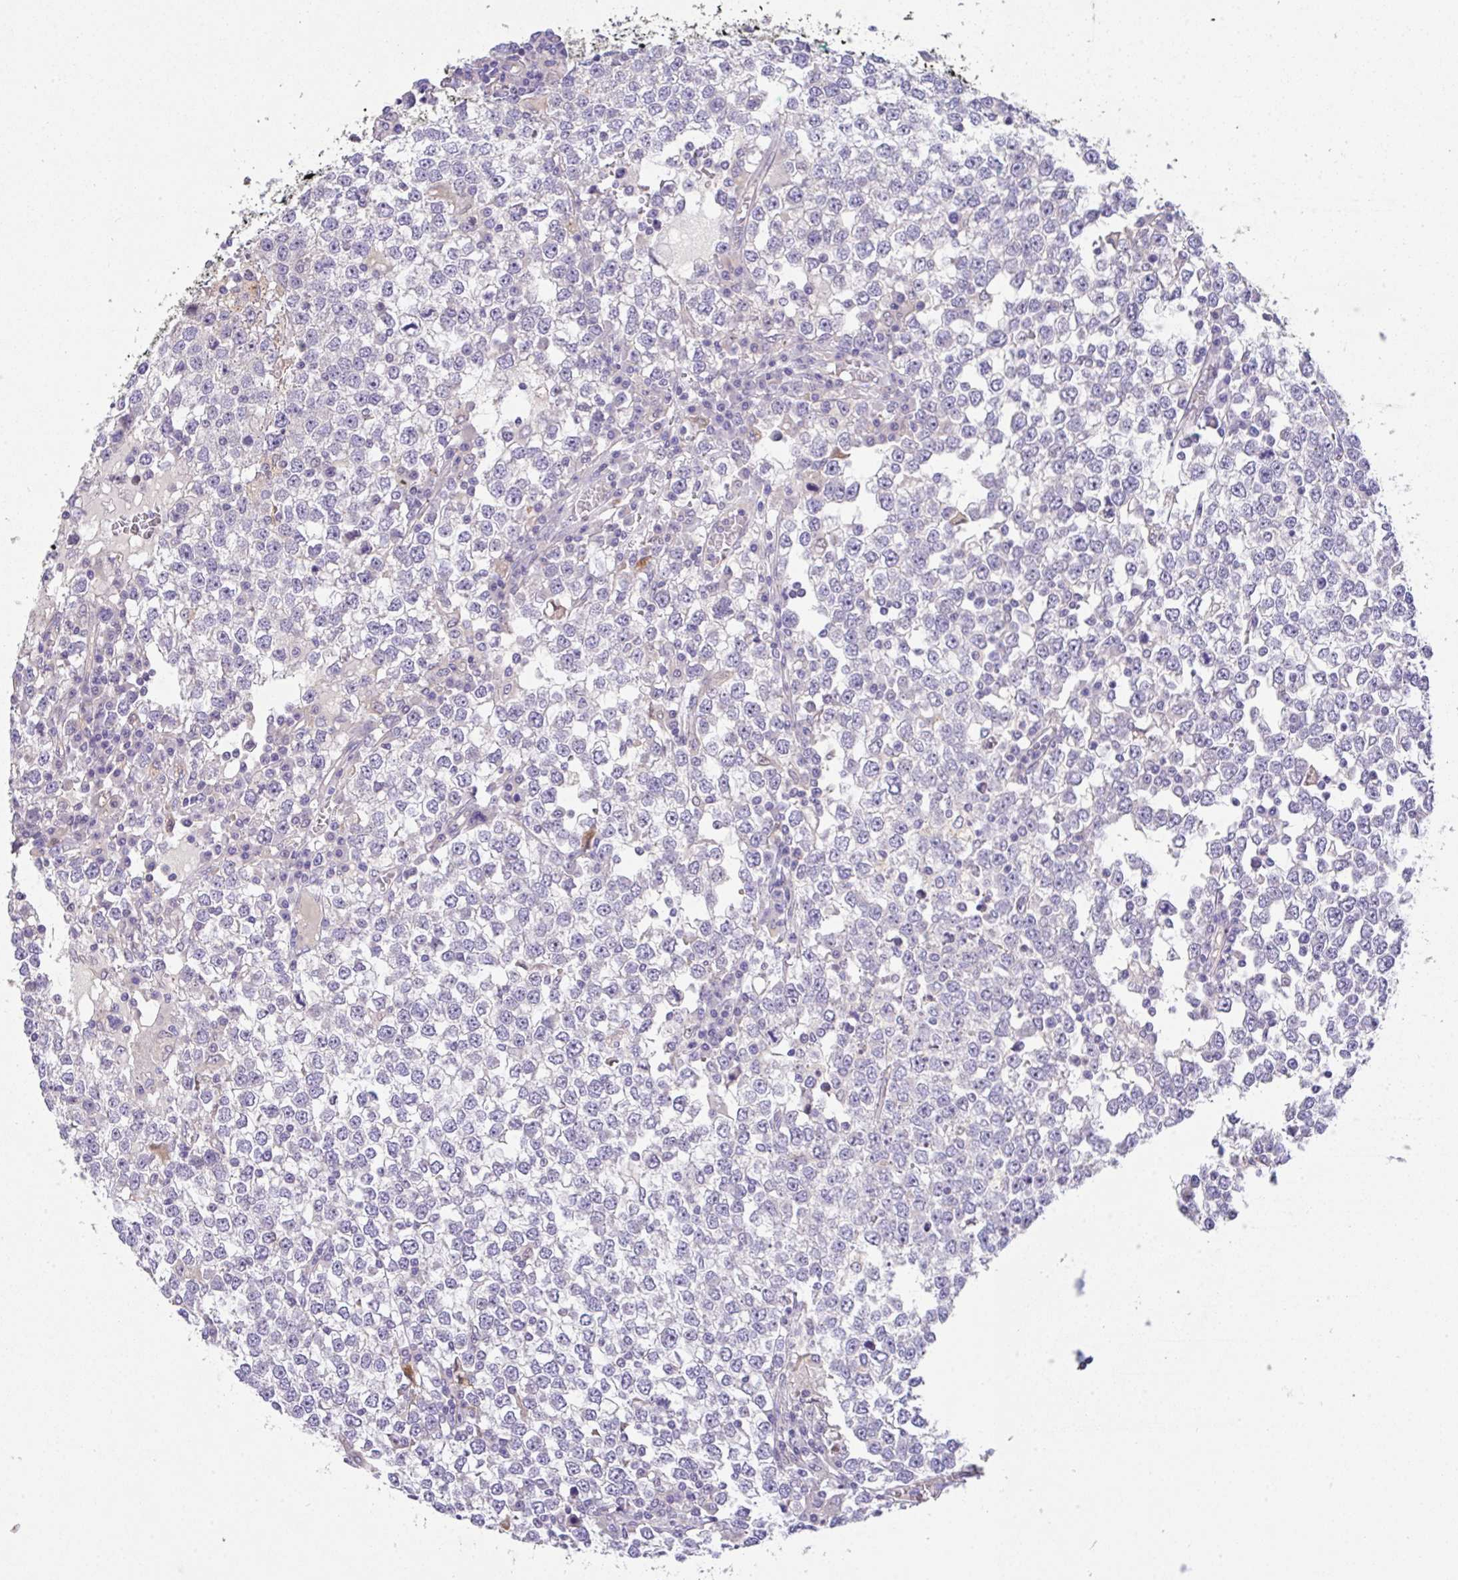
{"staining": {"intensity": "negative", "quantity": "none", "location": "none"}, "tissue": "testis cancer", "cell_type": "Tumor cells", "image_type": "cancer", "snomed": [{"axis": "morphology", "description": "Seminoma, NOS"}, {"axis": "topography", "description": "Testis"}], "caption": "Protein analysis of seminoma (testis) shows no significant positivity in tumor cells. The staining is performed using DAB brown chromogen with nuclei counter-stained in using hematoxylin.", "gene": "EPN3", "patient": {"sex": "male", "age": 65}}